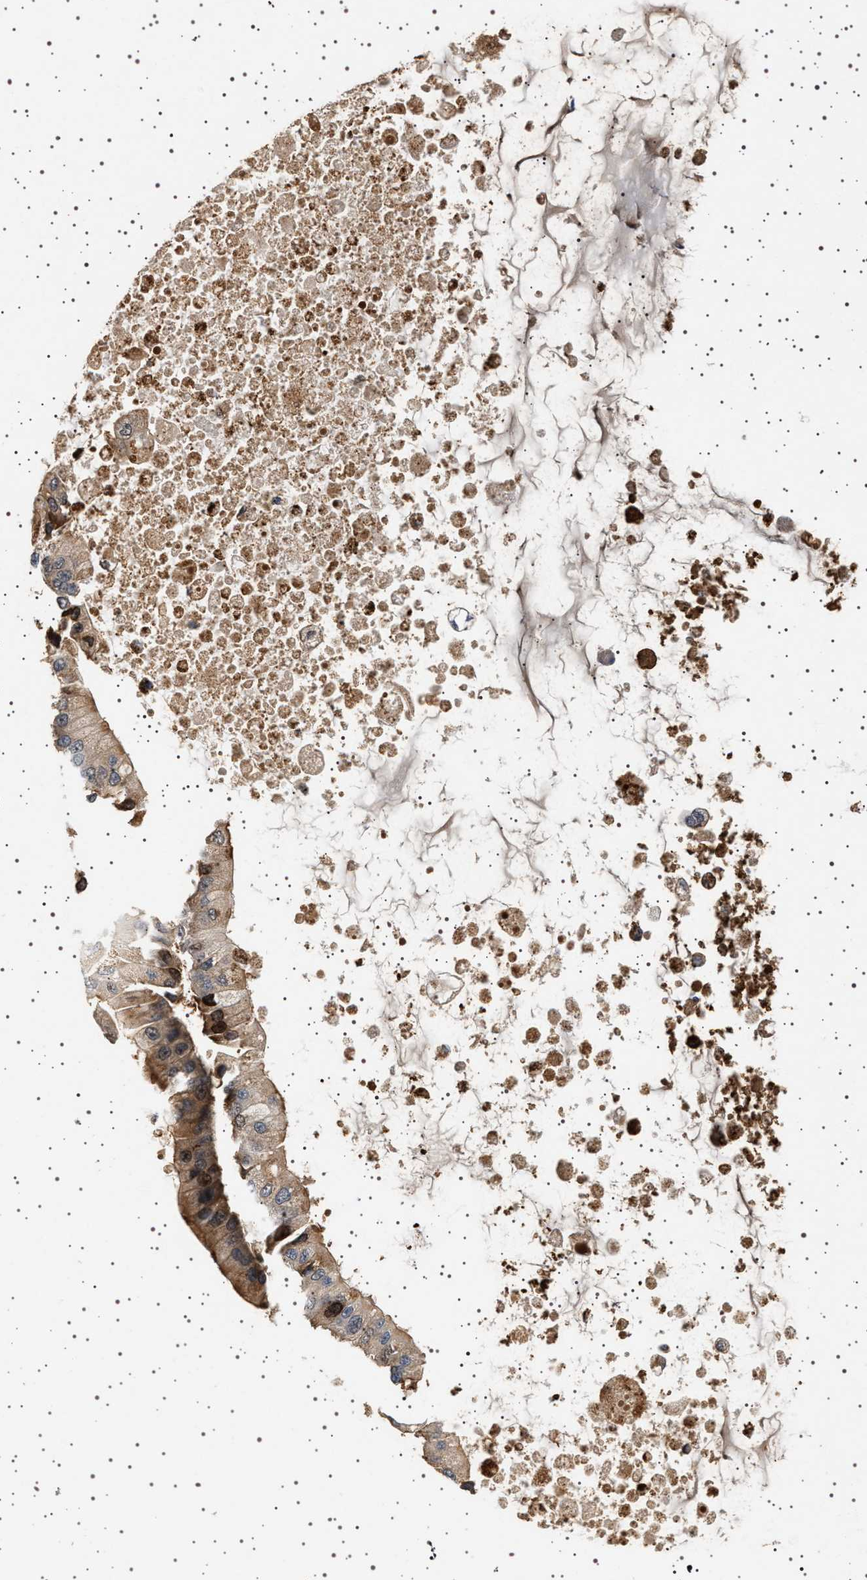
{"staining": {"intensity": "weak", "quantity": ">75%", "location": "cytoplasmic/membranous"}, "tissue": "liver cancer", "cell_type": "Tumor cells", "image_type": "cancer", "snomed": [{"axis": "morphology", "description": "Cholangiocarcinoma"}, {"axis": "topography", "description": "Liver"}], "caption": "Human cholangiocarcinoma (liver) stained with a protein marker shows weak staining in tumor cells.", "gene": "GUCY1B1", "patient": {"sex": "male", "age": 50}}